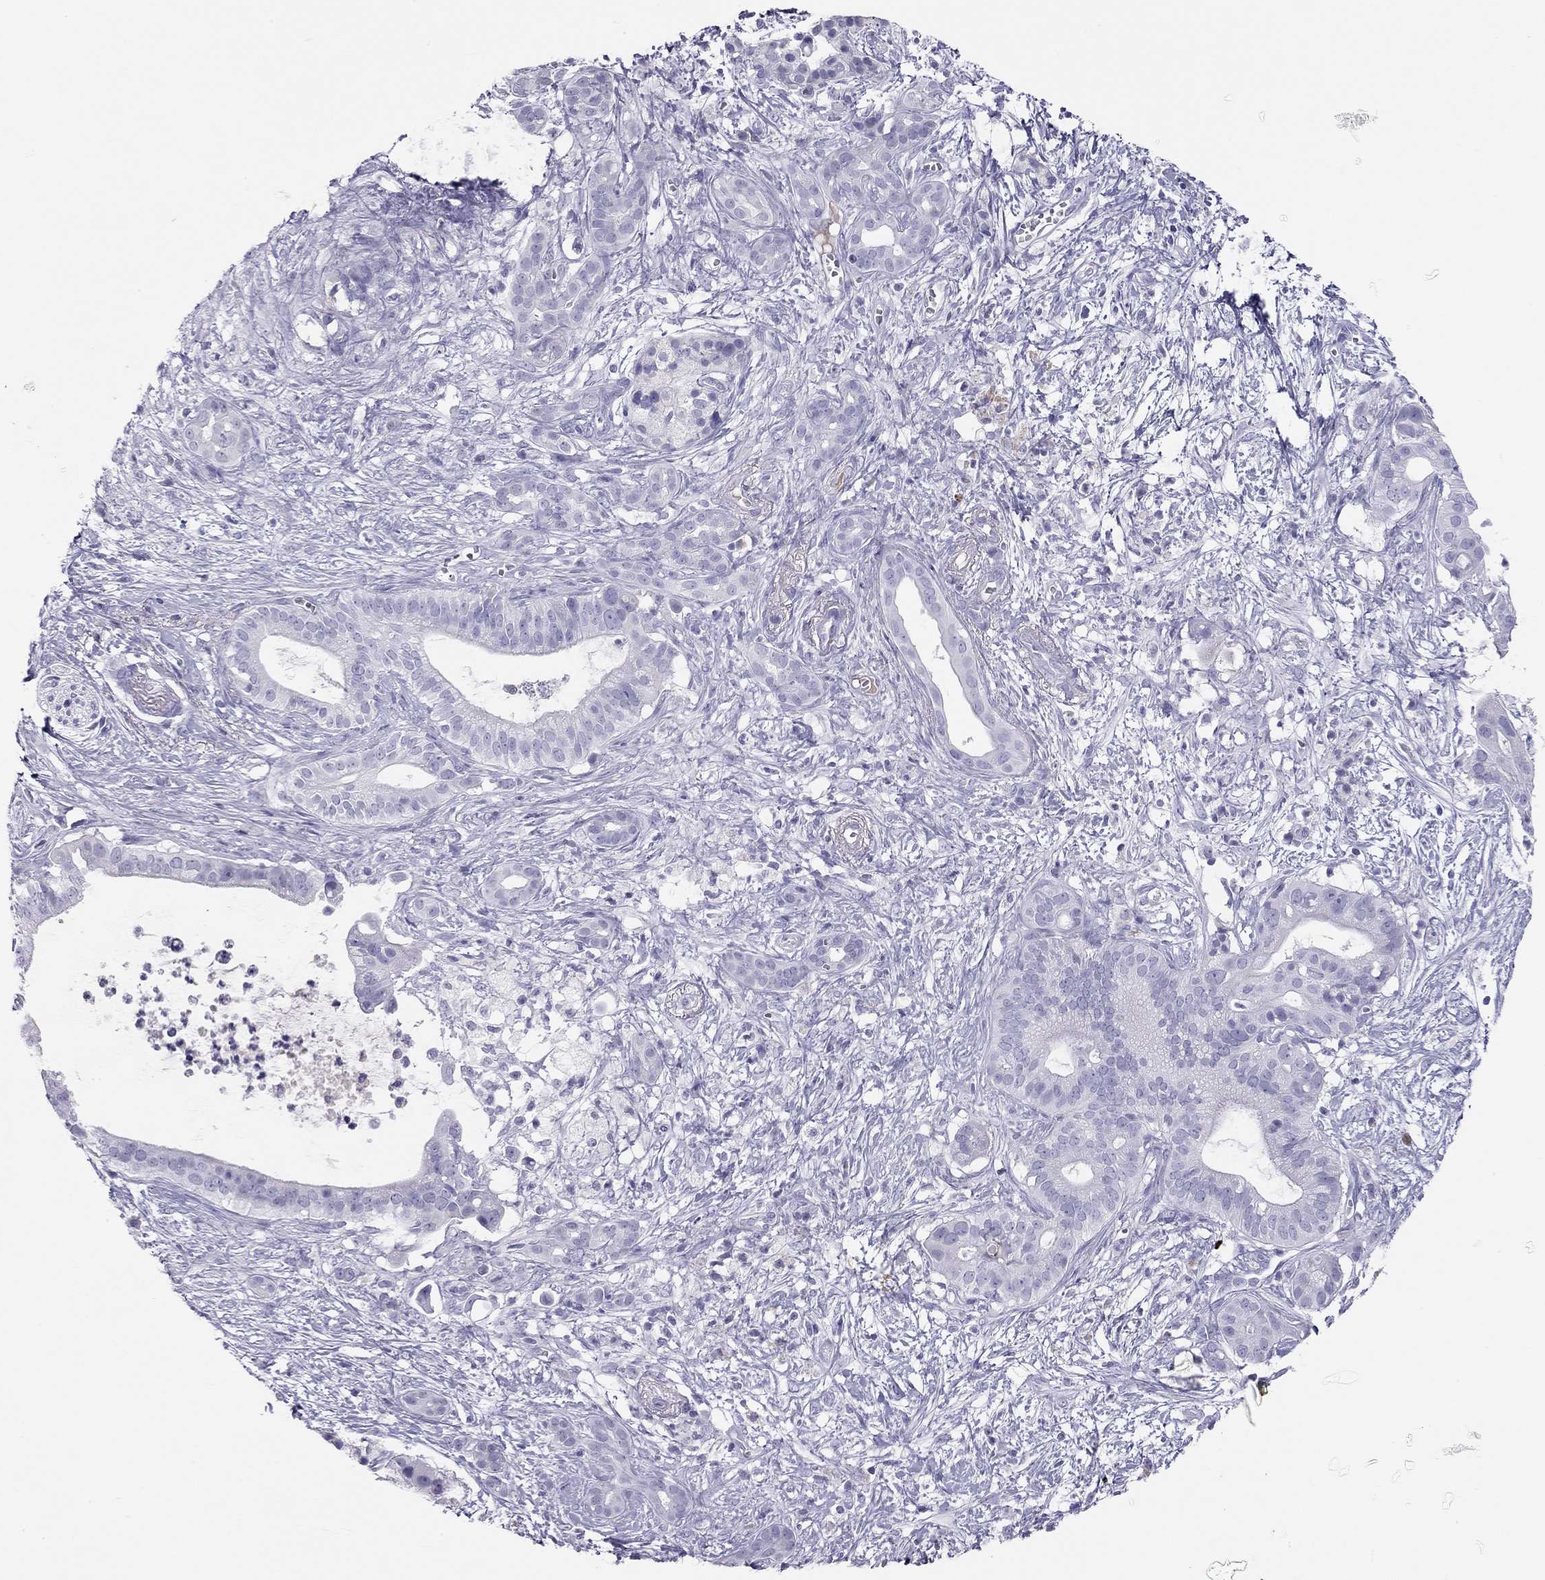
{"staining": {"intensity": "negative", "quantity": "none", "location": "none"}, "tissue": "pancreatic cancer", "cell_type": "Tumor cells", "image_type": "cancer", "snomed": [{"axis": "morphology", "description": "Adenocarcinoma, NOS"}, {"axis": "topography", "description": "Pancreas"}], "caption": "Pancreatic cancer (adenocarcinoma) stained for a protein using immunohistochemistry (IHC) displays no positivity tumor cells.", "gene": "KLRG1", "patient": {"sex": "male", "age": 61}}